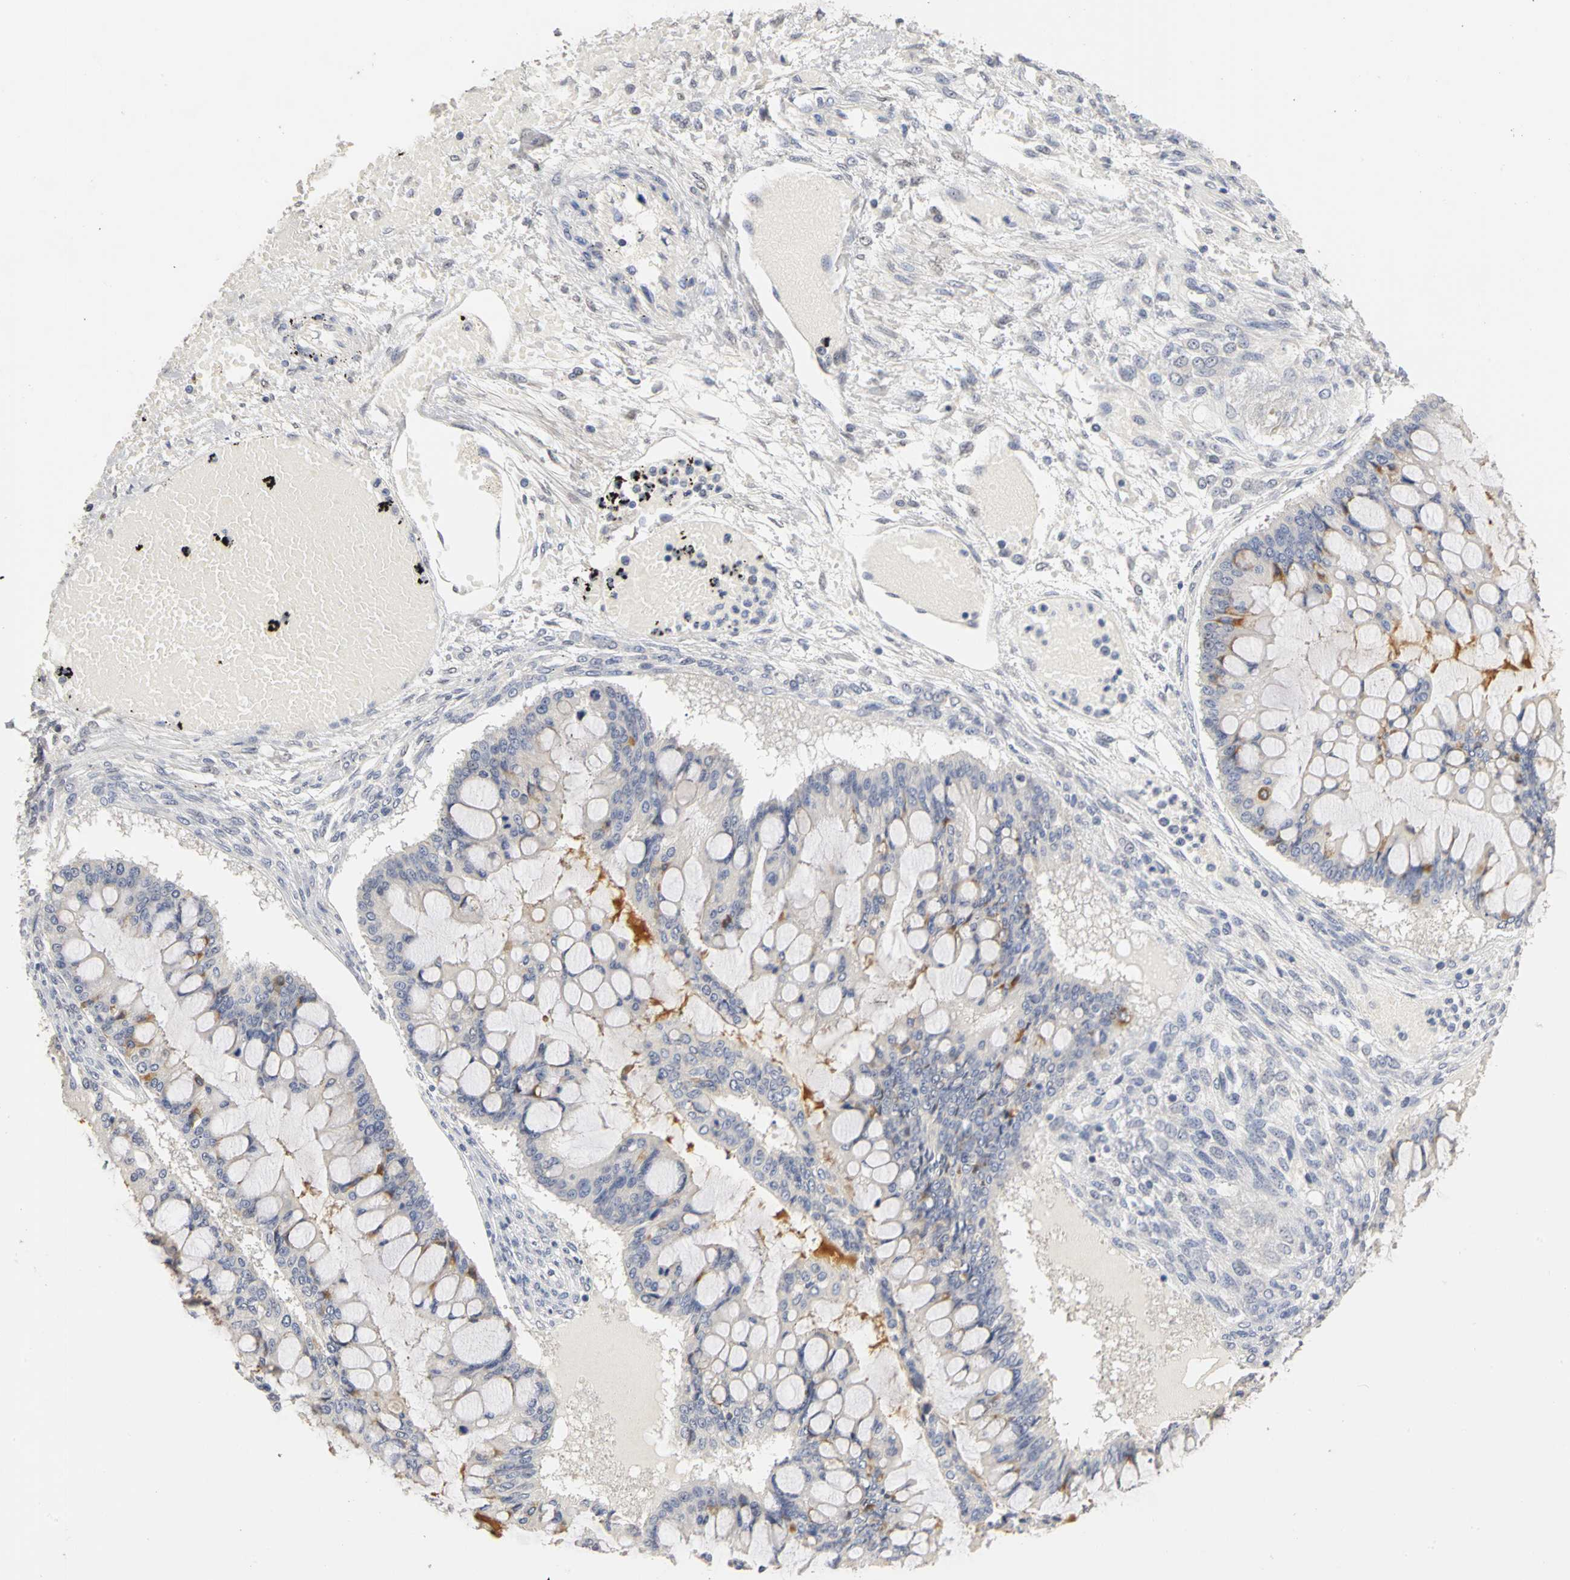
{"staining": {"intensity": "moderate", "quantity": "<25%", "location": "cytoplasmic/membranous"}, "tissue": "ovarian cancer", "cell_type": "Tumor cells", "image_type": "cancer", "snomed": [{"axis": "morphology", "description": "Cystadenocarcinoma, mucinous, NOS"}, {"axis": "topography", "description": "Ovary"}], "caption": "Ovarian cancer (mucinous cystadenocarcinoma) stained for a protein (brown) reveals moderate cytoplasmic/membranous positive staining in approximately <25% of tumor cells.", "gene": "PGR", "patient": {"sex": "female", "age": 73}}